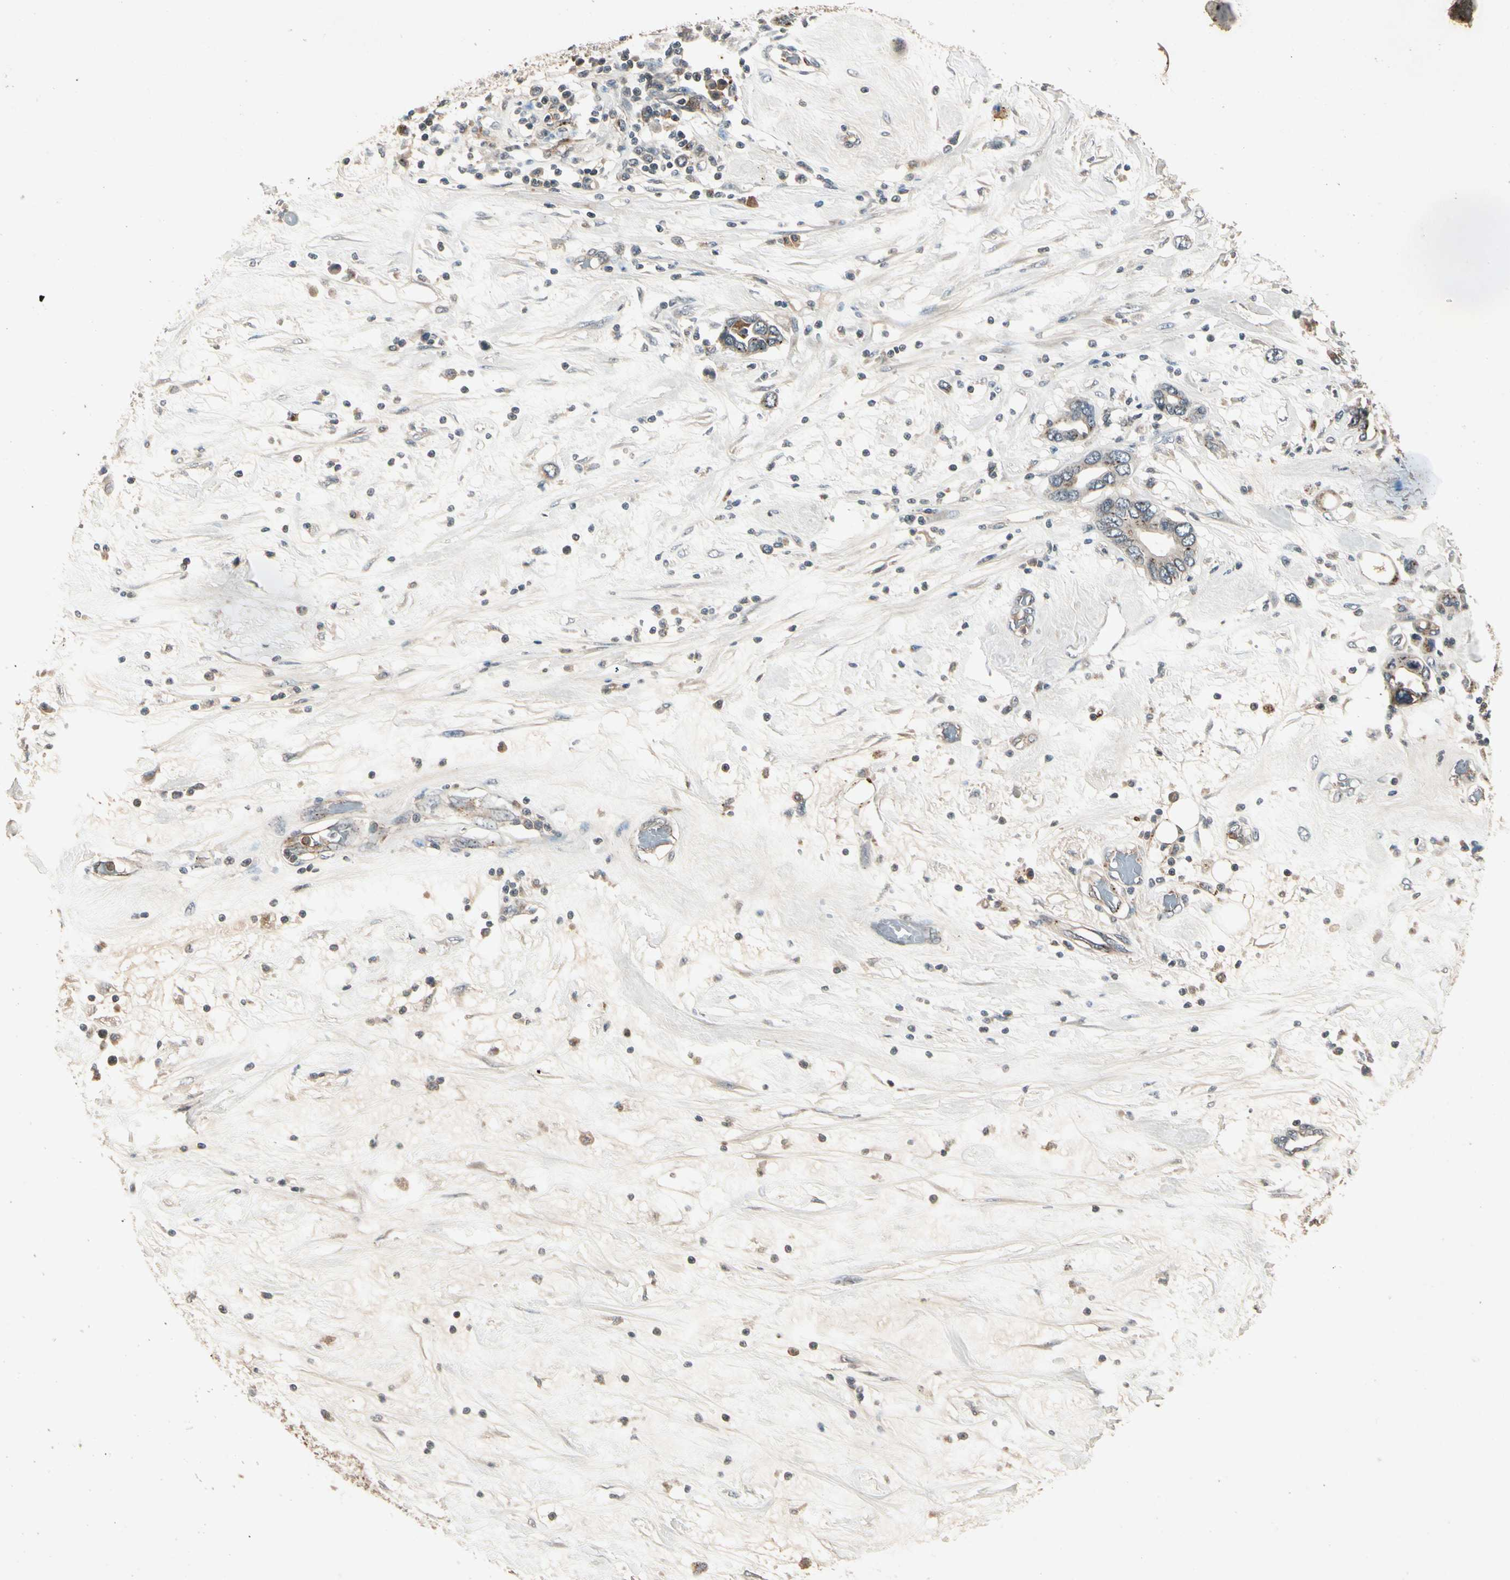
{"staining": {"intensity": "negative", "quantity": "none", "location": "none"}, "tissue": "pancreatic cancer", "cell_type": "Tumor cells", "image_type": "cancer", "snomed": [{"axis": "morphology", "description": "Adenocarcinoma, NOS"}, {"axis": "topography", "description": "Pancreas"}], "caption": "Pancreatic cancer stained for a protein using immunohistochemistry demonstrates no staining tumor cells.", "gene": "FLOT1", "patient": {"sex": "female", "age": 57}}